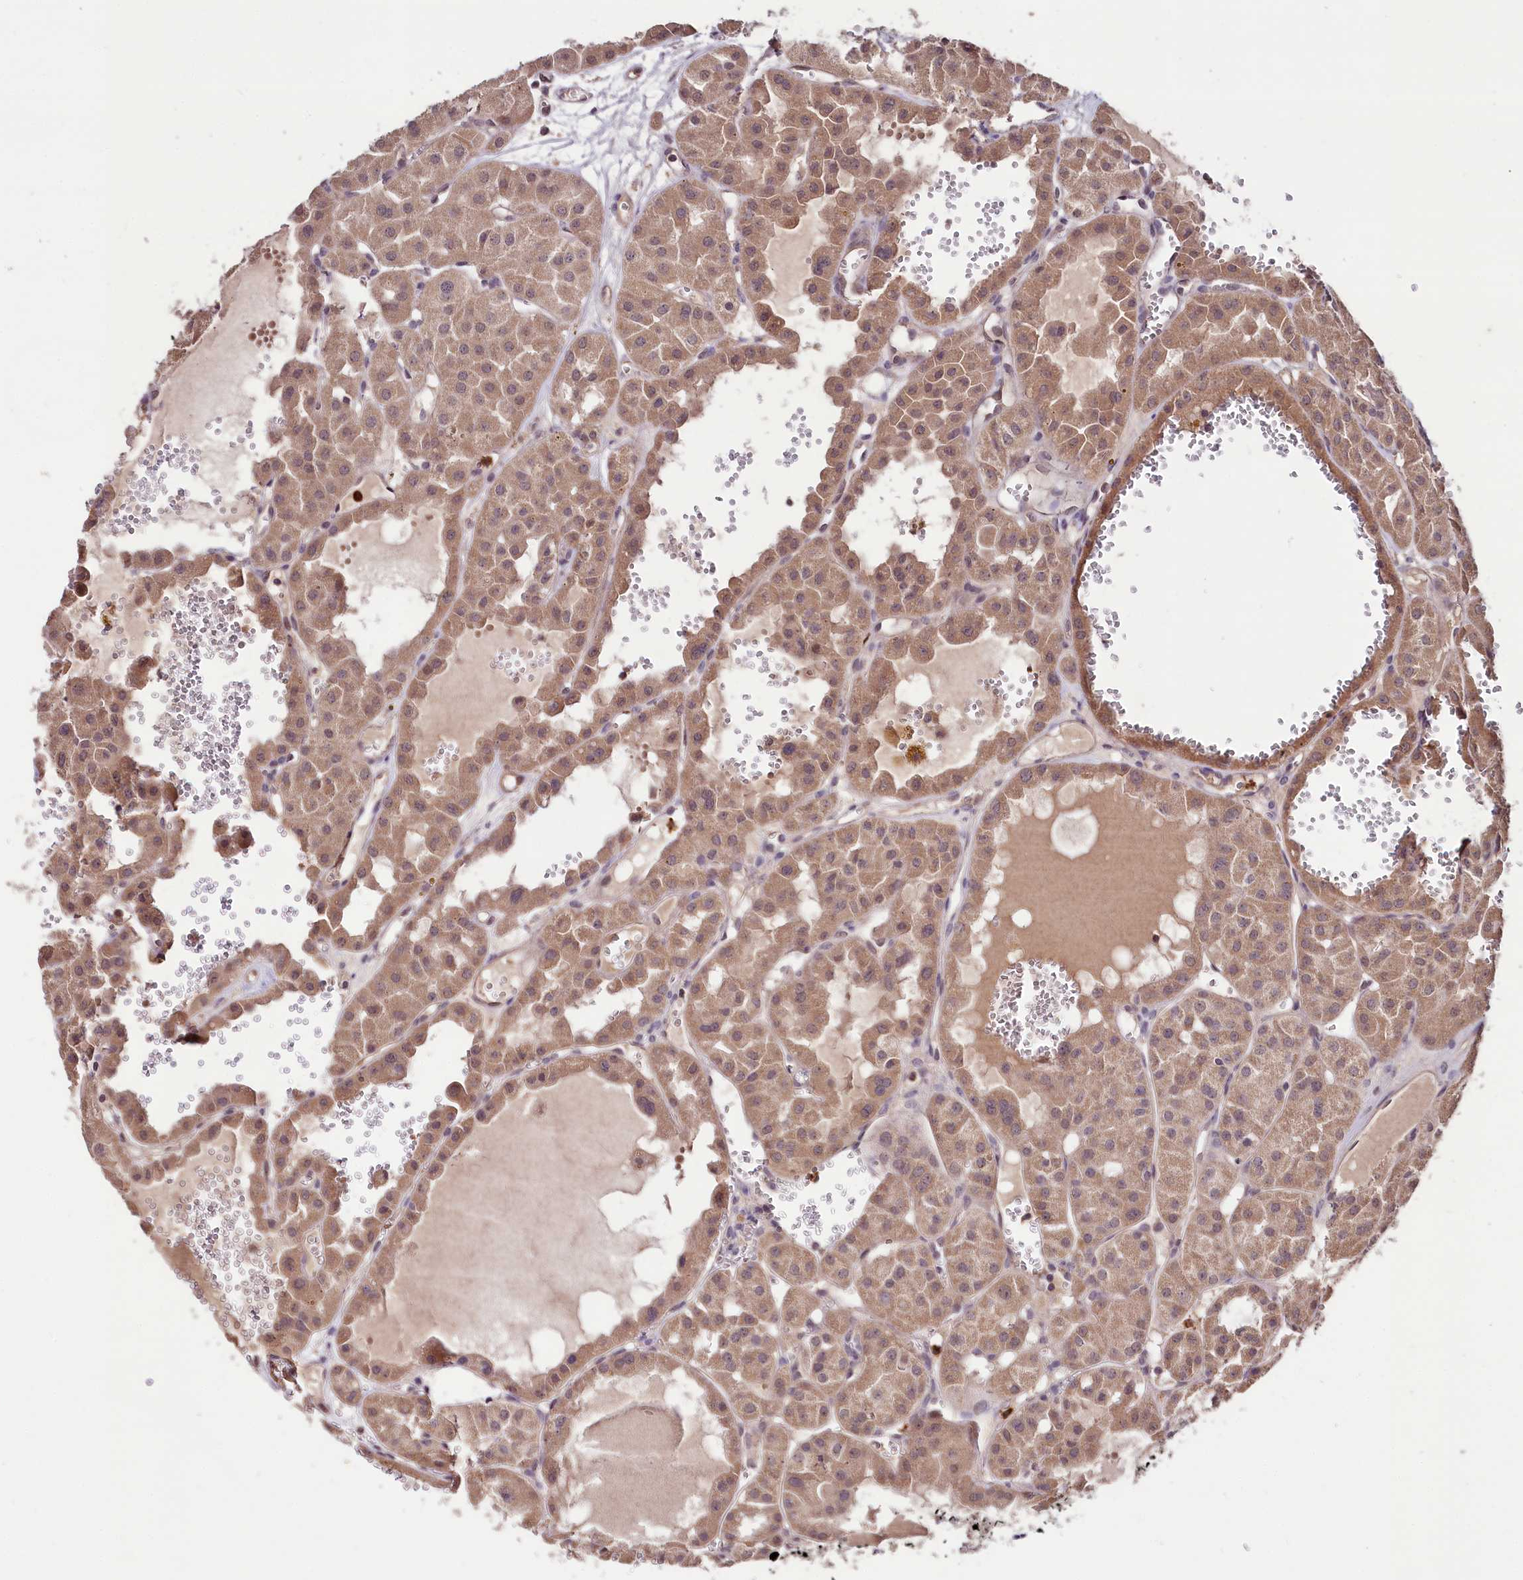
{"staining": {"intensity": "weak", "quantity": ">75%", "location": "cytoplasmic/membranous"}, "tissue": "renal cancer", "cell_type": "Tumor cells", "image_type": "cancer", "snomed": [{"axis": "morphology", "description": "Carcinoma, NOS"}, {"axis": "topography", "description": "Kidney"}], "caption": "Renal cancer (carcinoma) stained with immunohistochemistry (IHC) exhibits weak cytoplasmic/membranous staining in about >75% of tumor cells.", "gene": "KLRB1", "patient": {"sex": "female", "age": 75}}